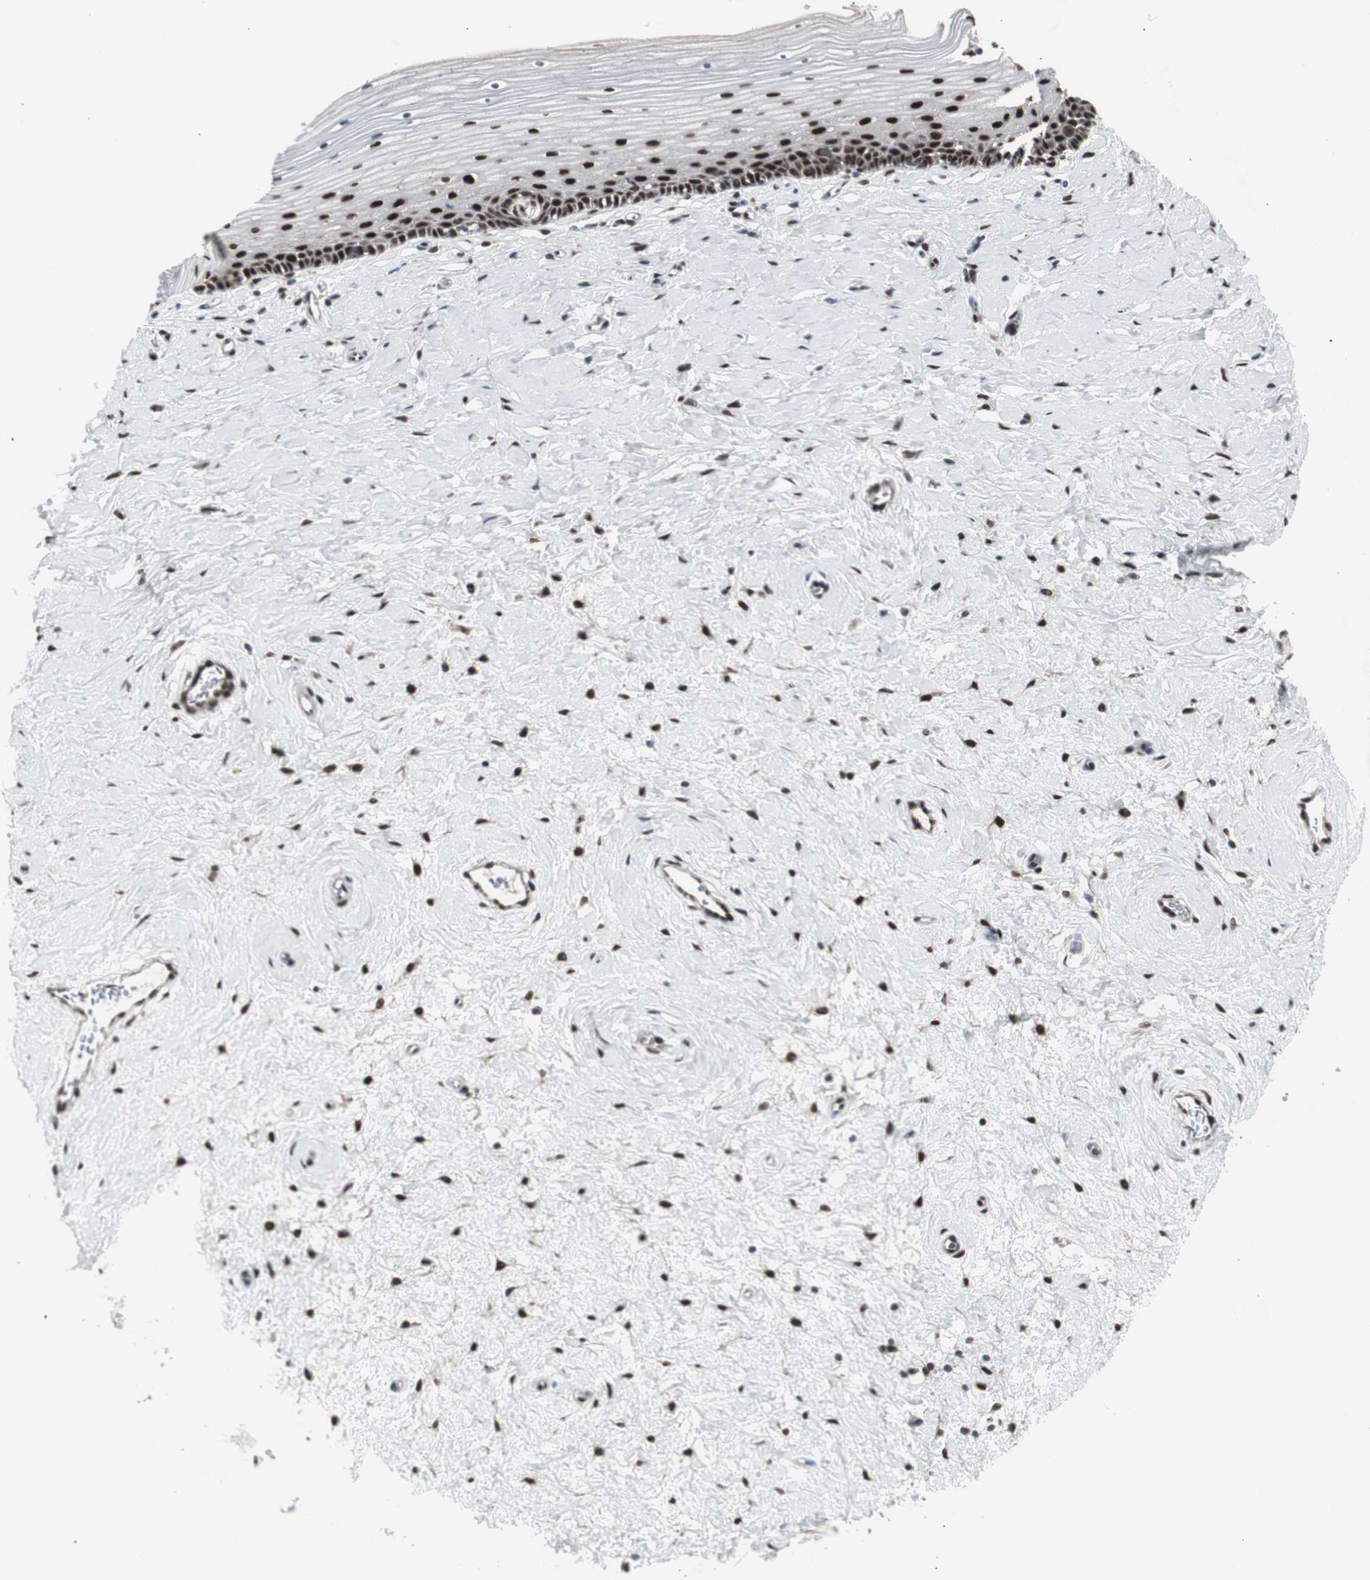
{"staining": {"intensity": "moderate", "quantity": ">75%", "location": "nuclear"}, "tissue": "cervix", "cell_type": "Glandular cells", "image_type": "normal", "snomed": [{"axis": "morphology", "description": "Normal tissue, NOS"}, {"axis": "topography", "description": "Cervix"}], "caption": "A histopathology image showing moderate nuclear staining in about >75% of glandular cells in benign cervix, as visualized by brown immunohistochemical staining.", "gene": "RXRA", "patient": {"sex": "female", "age": 39}}